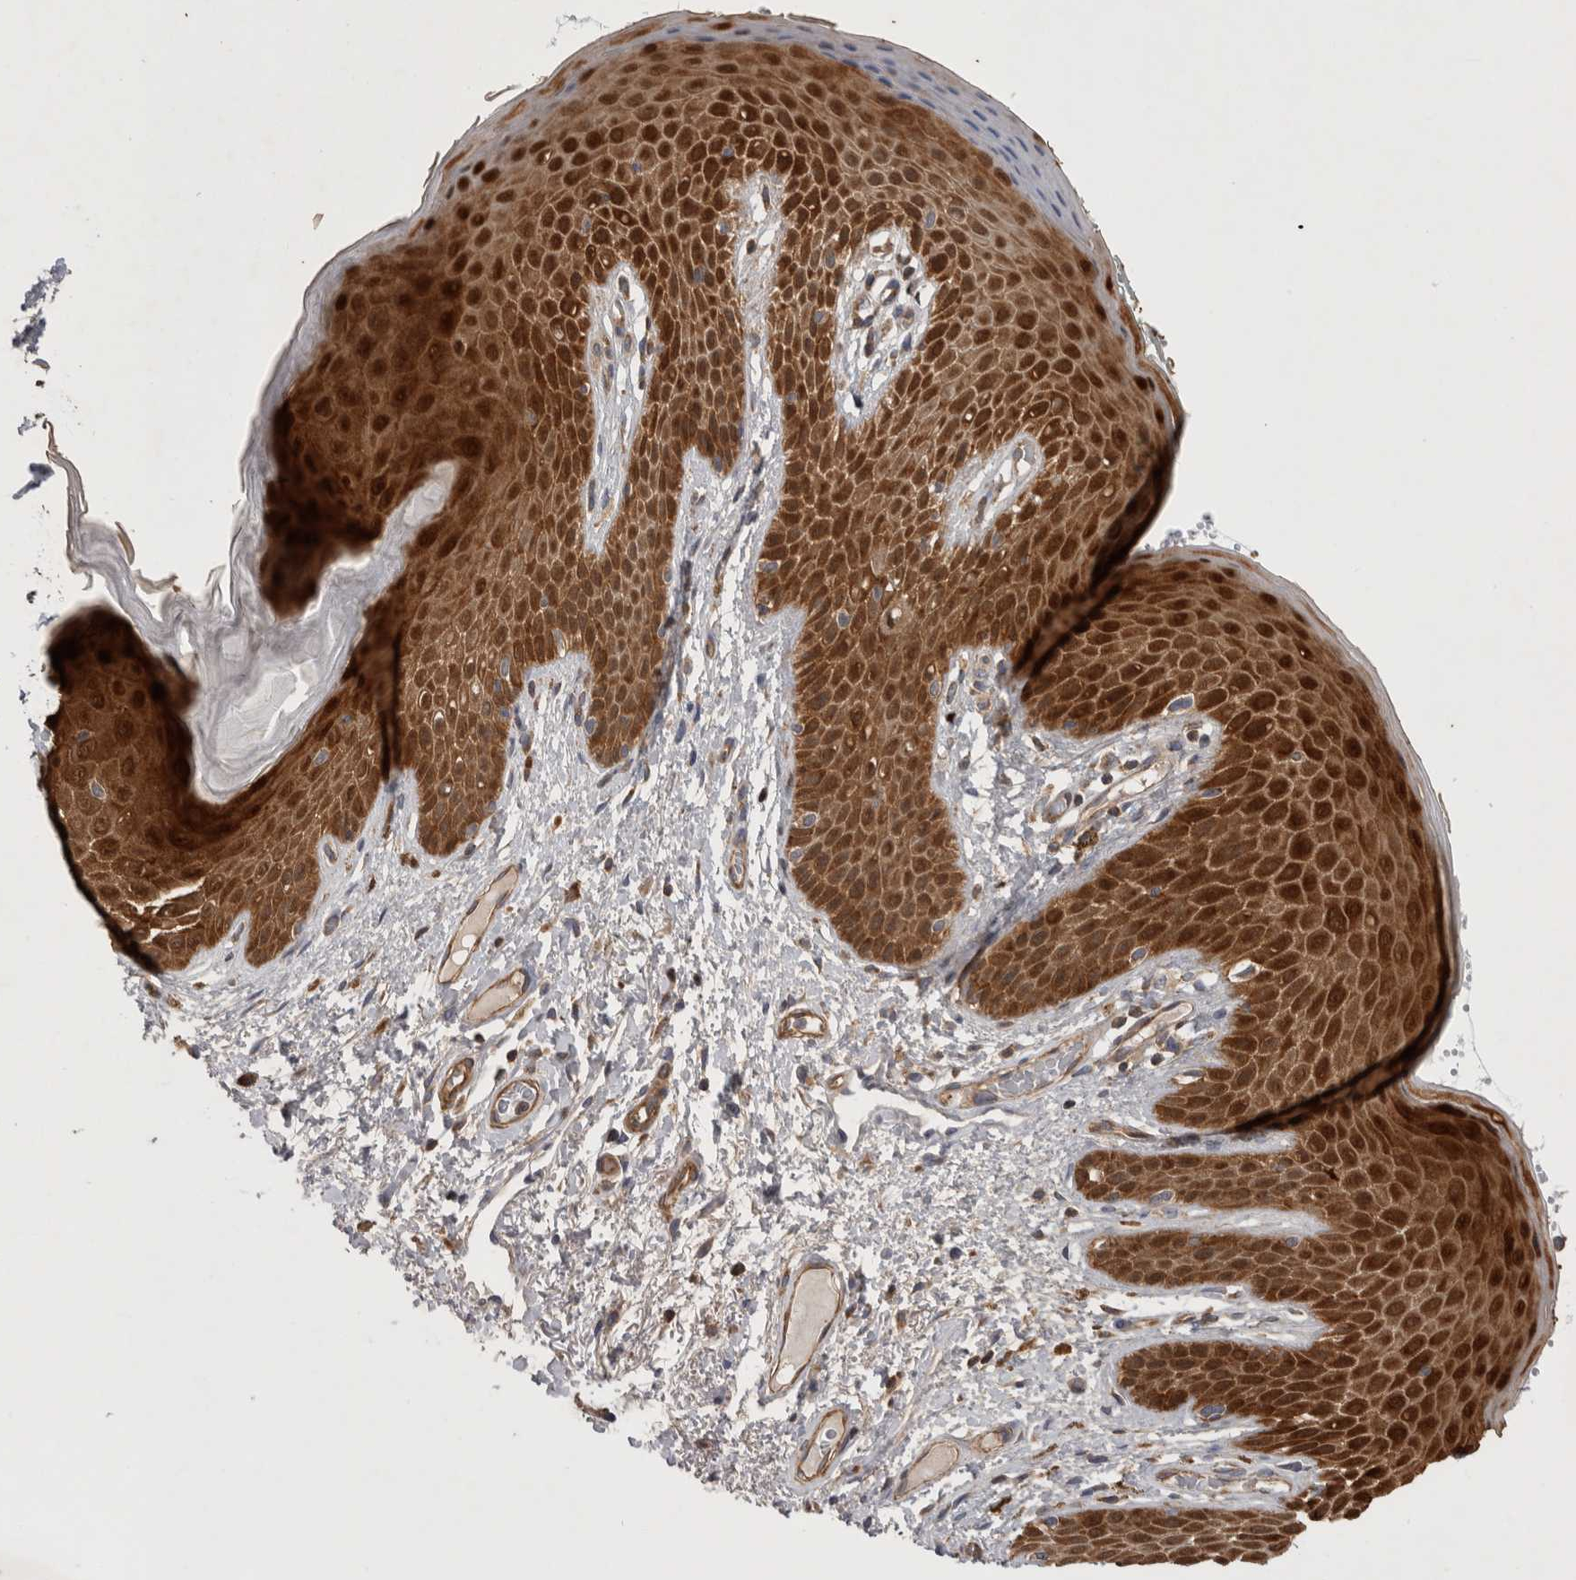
{"staining": {"intensity": "moderate", "quantity": ">75%", "location": "cytoplasmic/membranous,nuclear"}, "tissue": "skin", "cell_type": "Epidermal cells", "image_type": "normal", "snomed": [{"axis": "morphology", "description": "Normal tissue, NOS"}, {"axis": "topography", "description": "Anal"}], "caption": "A medium amount of moderate cytoplasmic/membranous,nuclear staining is present in approximately >75% of epidermal cells in normal skin.", "gene": "SFXN2", "patient": {"sex": "male", "age": 74}}